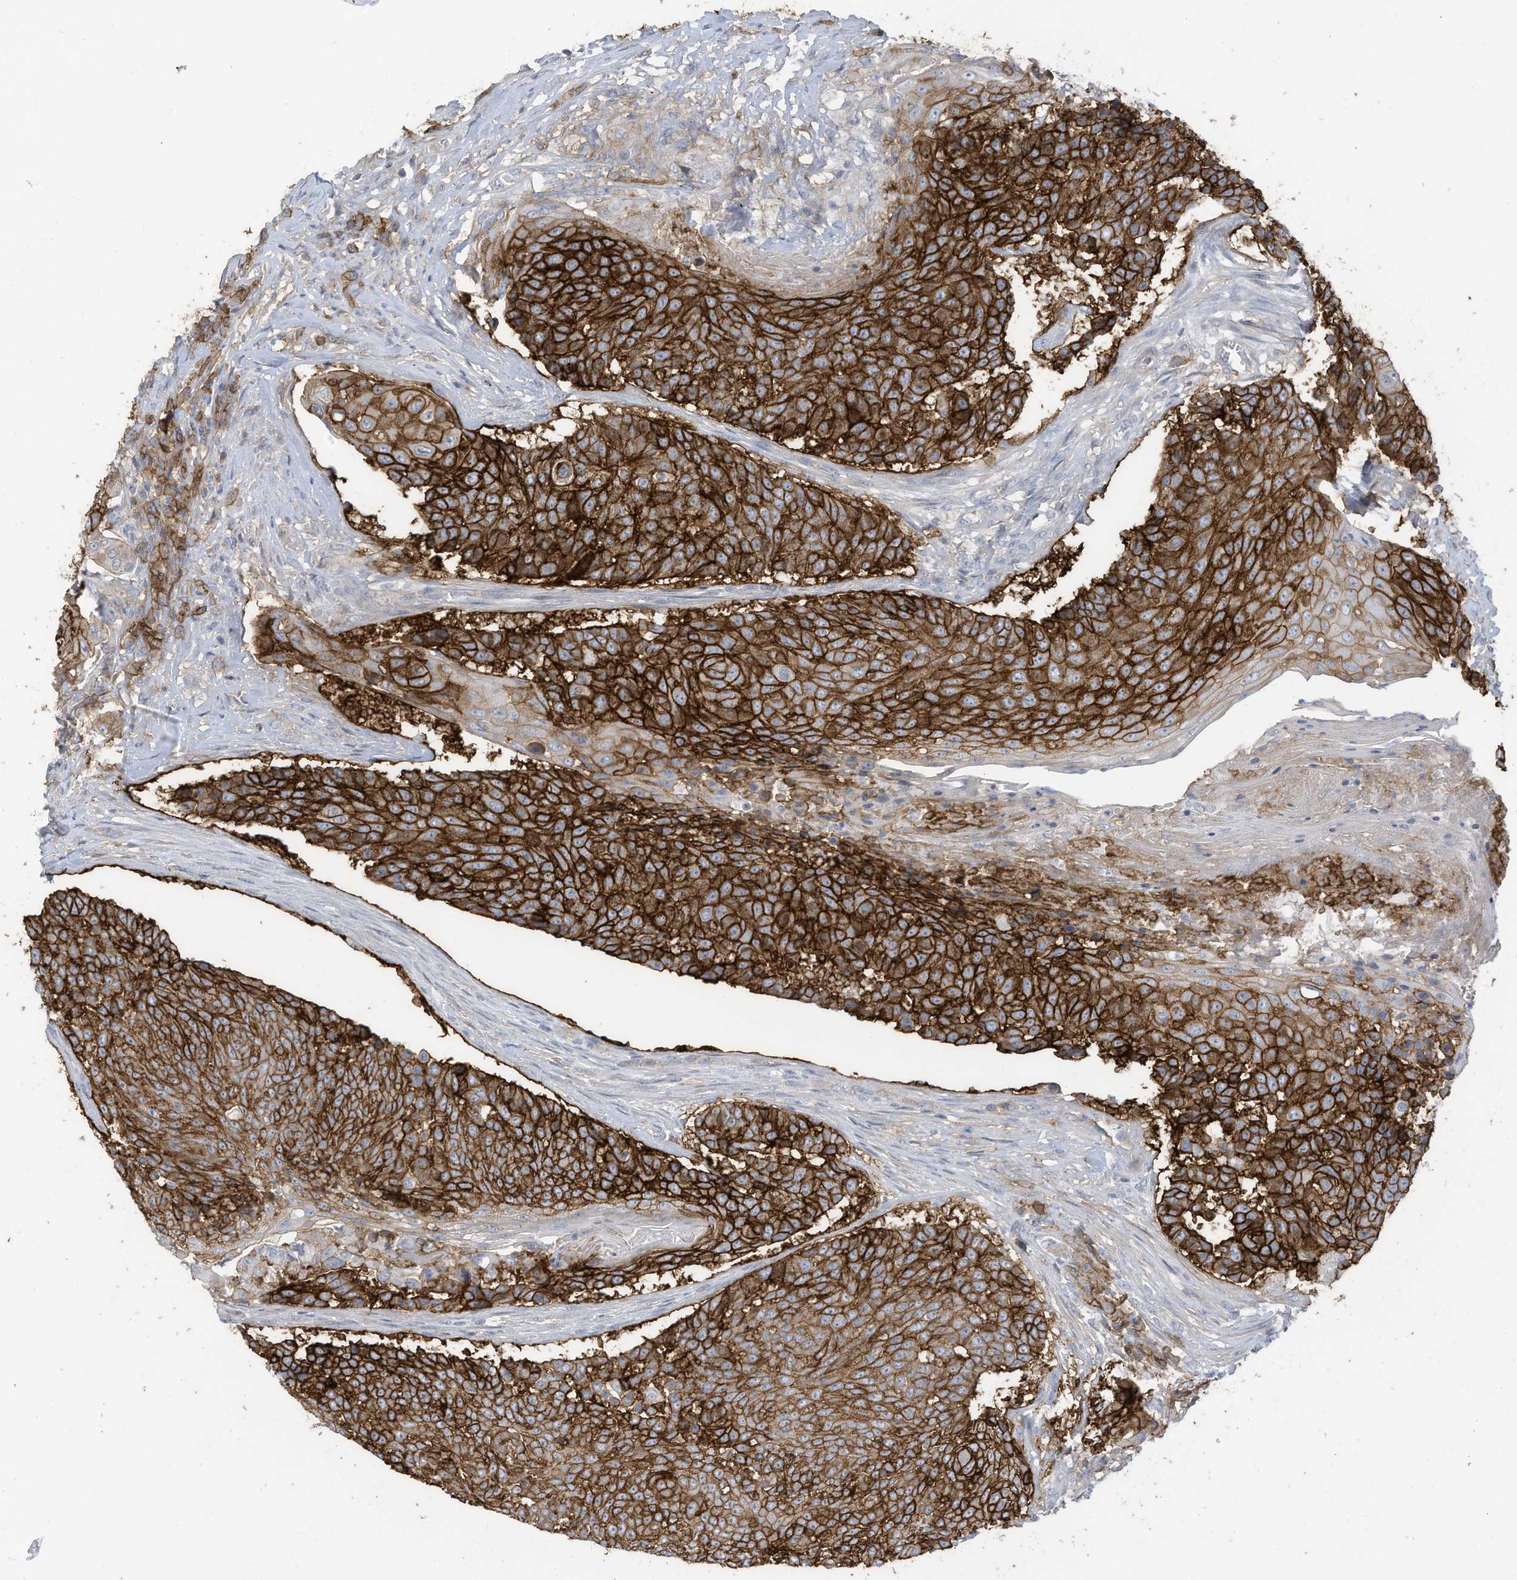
{"staining": {"intensity": "strong", "quantity": ">75%", "location": "cytoplasmic/membranous"}, "tissue": "urothelial cancer", "cell_type": "Tumor cells", "image_type": "cancer", "snomed": [{"axis": "morphology", "description": "Urothelial carcinoma, High grade"}, {"axis": "topography", "description": "Urinary bladder"}], "caption": "Tumor cells demonstrate high levels of strong cytoplasmic/membranous expression in approximately >75% of cells in human urothelial cancer.", "gene": "SLC1A5", "patient": {"sex": "female", "age": 63}}